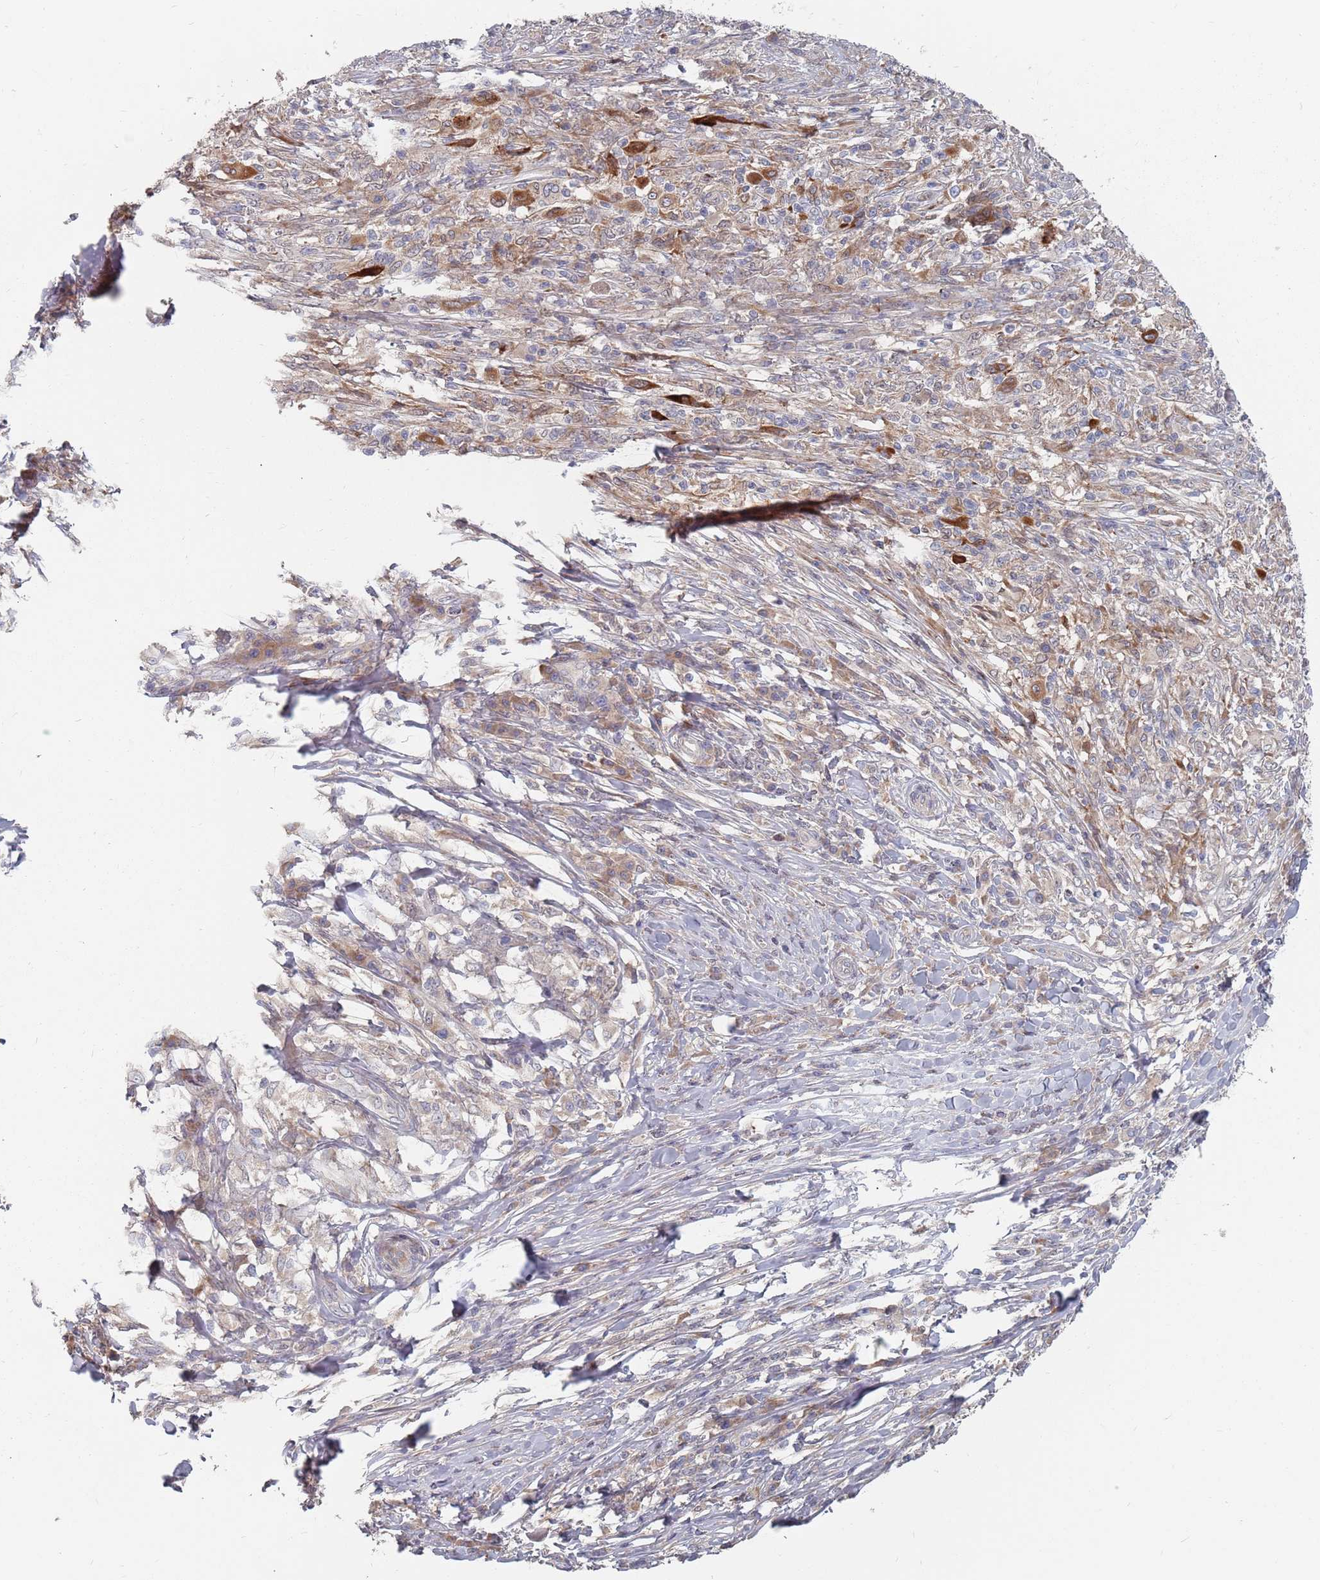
{"staining": {"intensity": "moderate", "quantity": "<25%", "location": "cytoplasmic/membranous"}, "tissue": "melanoma", "cell_type": "Tumor cells", "image_type": "cancer", "snomed": [{"axis": "morphology", "description": "Malignant melanoma, NOS"}, {"axis": "topography", "description": "Skin"}], "caption": "Immunohistochemistry (IHC) histopathology image of human malignant melanoma stained for a protein (brown), which shows low levels of moderate cytoplasmic/membranous expression in about <25% of tumor cells.", "gene": "ADAL", "patient": {"sex": "male", "age": 66}}